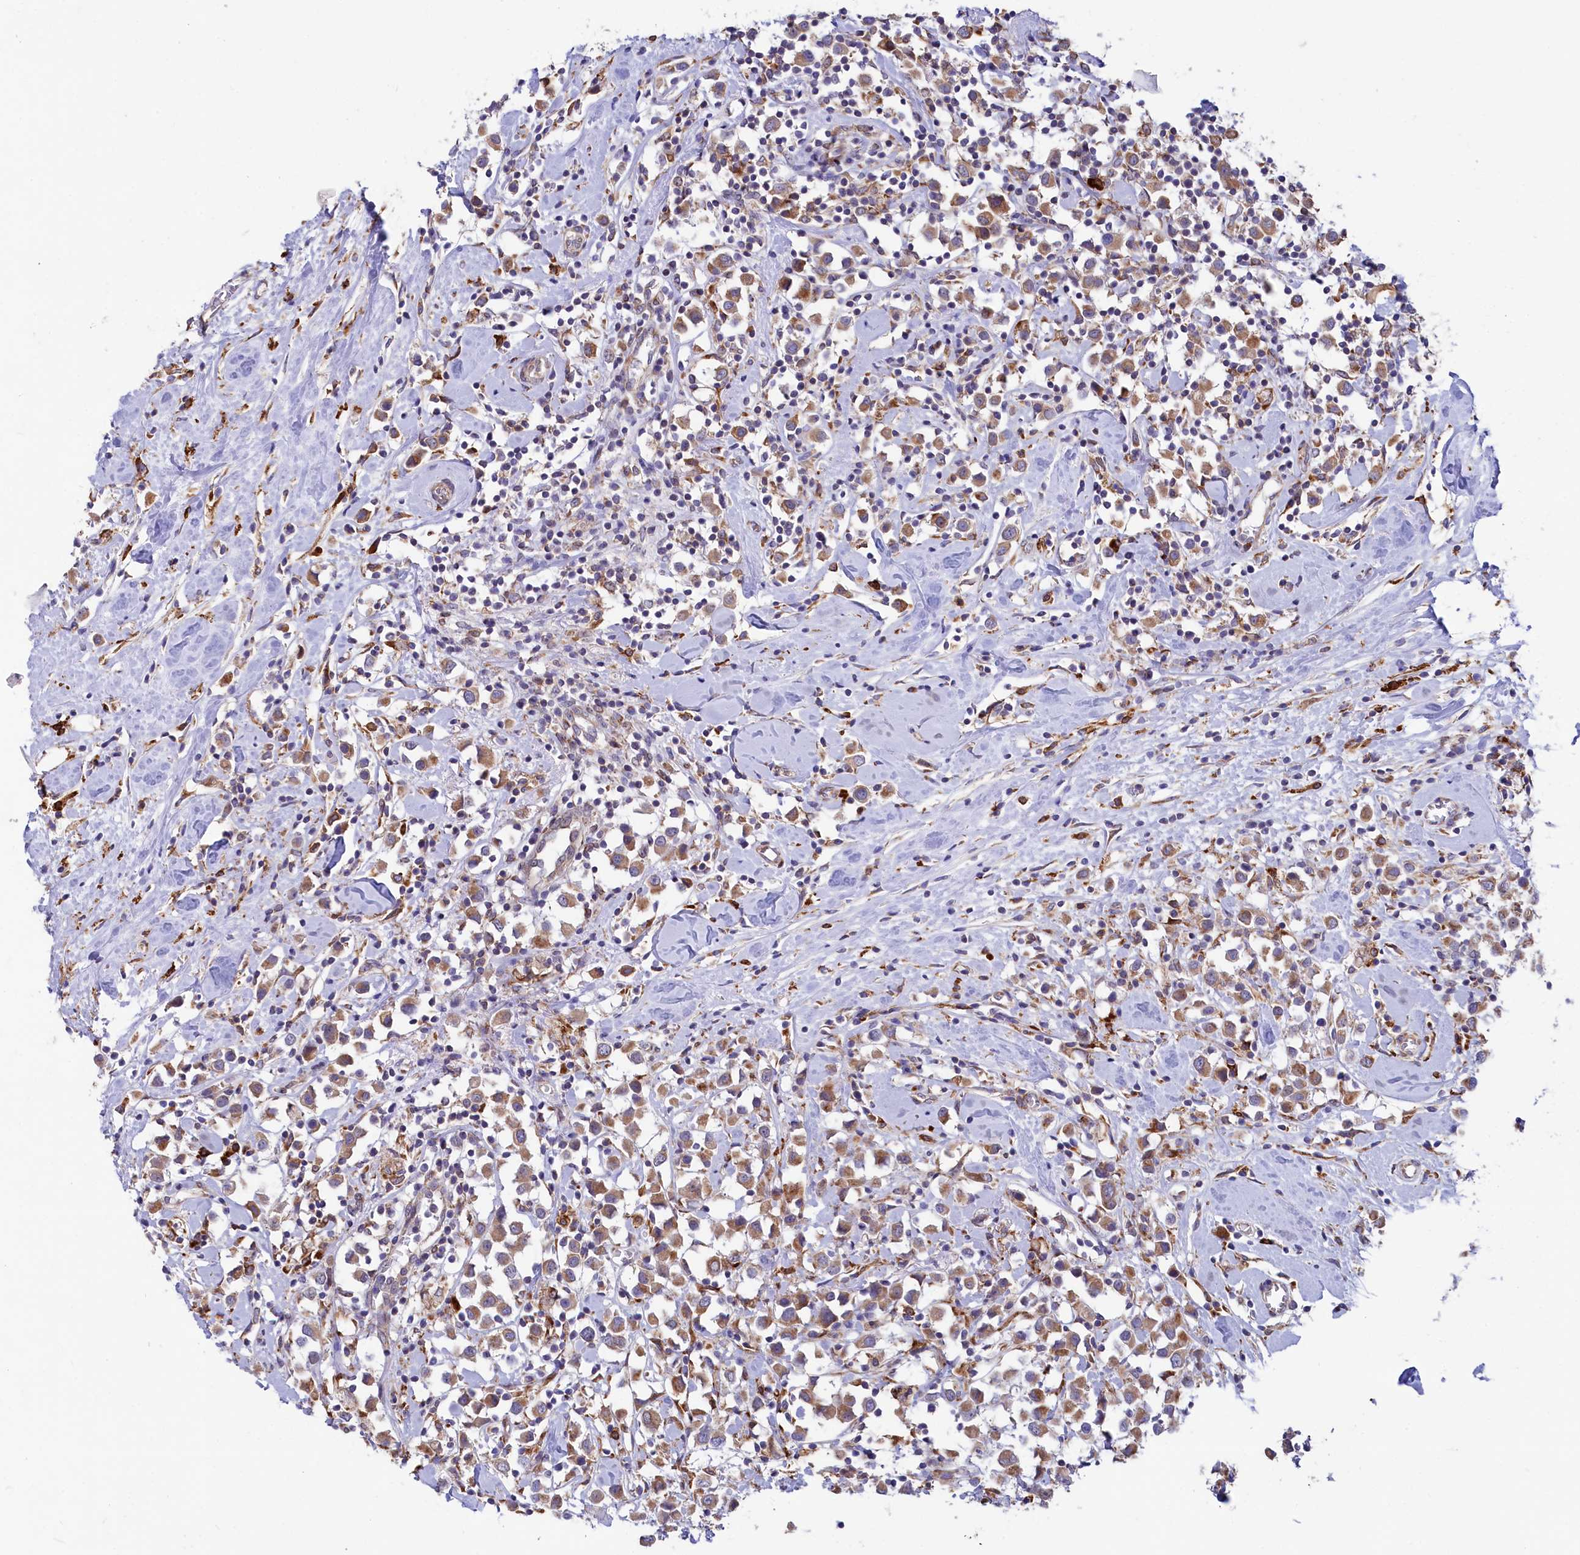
{"staining": {"intensity": "moderate", "quantity": ">75%", "location": "cytoplasmic/membranous"}, "tissue": "breast cancer", "cell_type": "Tumor cells", "image_type": "cancer", "snomed": [{"axis": "morphology", "description": "Duct carcinoma"}, {"axis": "topography", "description": "Breast"}], "caption": "There is medium levels of moderate cytoplasmic/membranous expression in tumor cells of infiltrating ductal carcinoma (breast), as demonstrated by immunohistochemical staining (brown color).", "gene": "CHID1", "patient": {"sex": "female", "age": 61}}